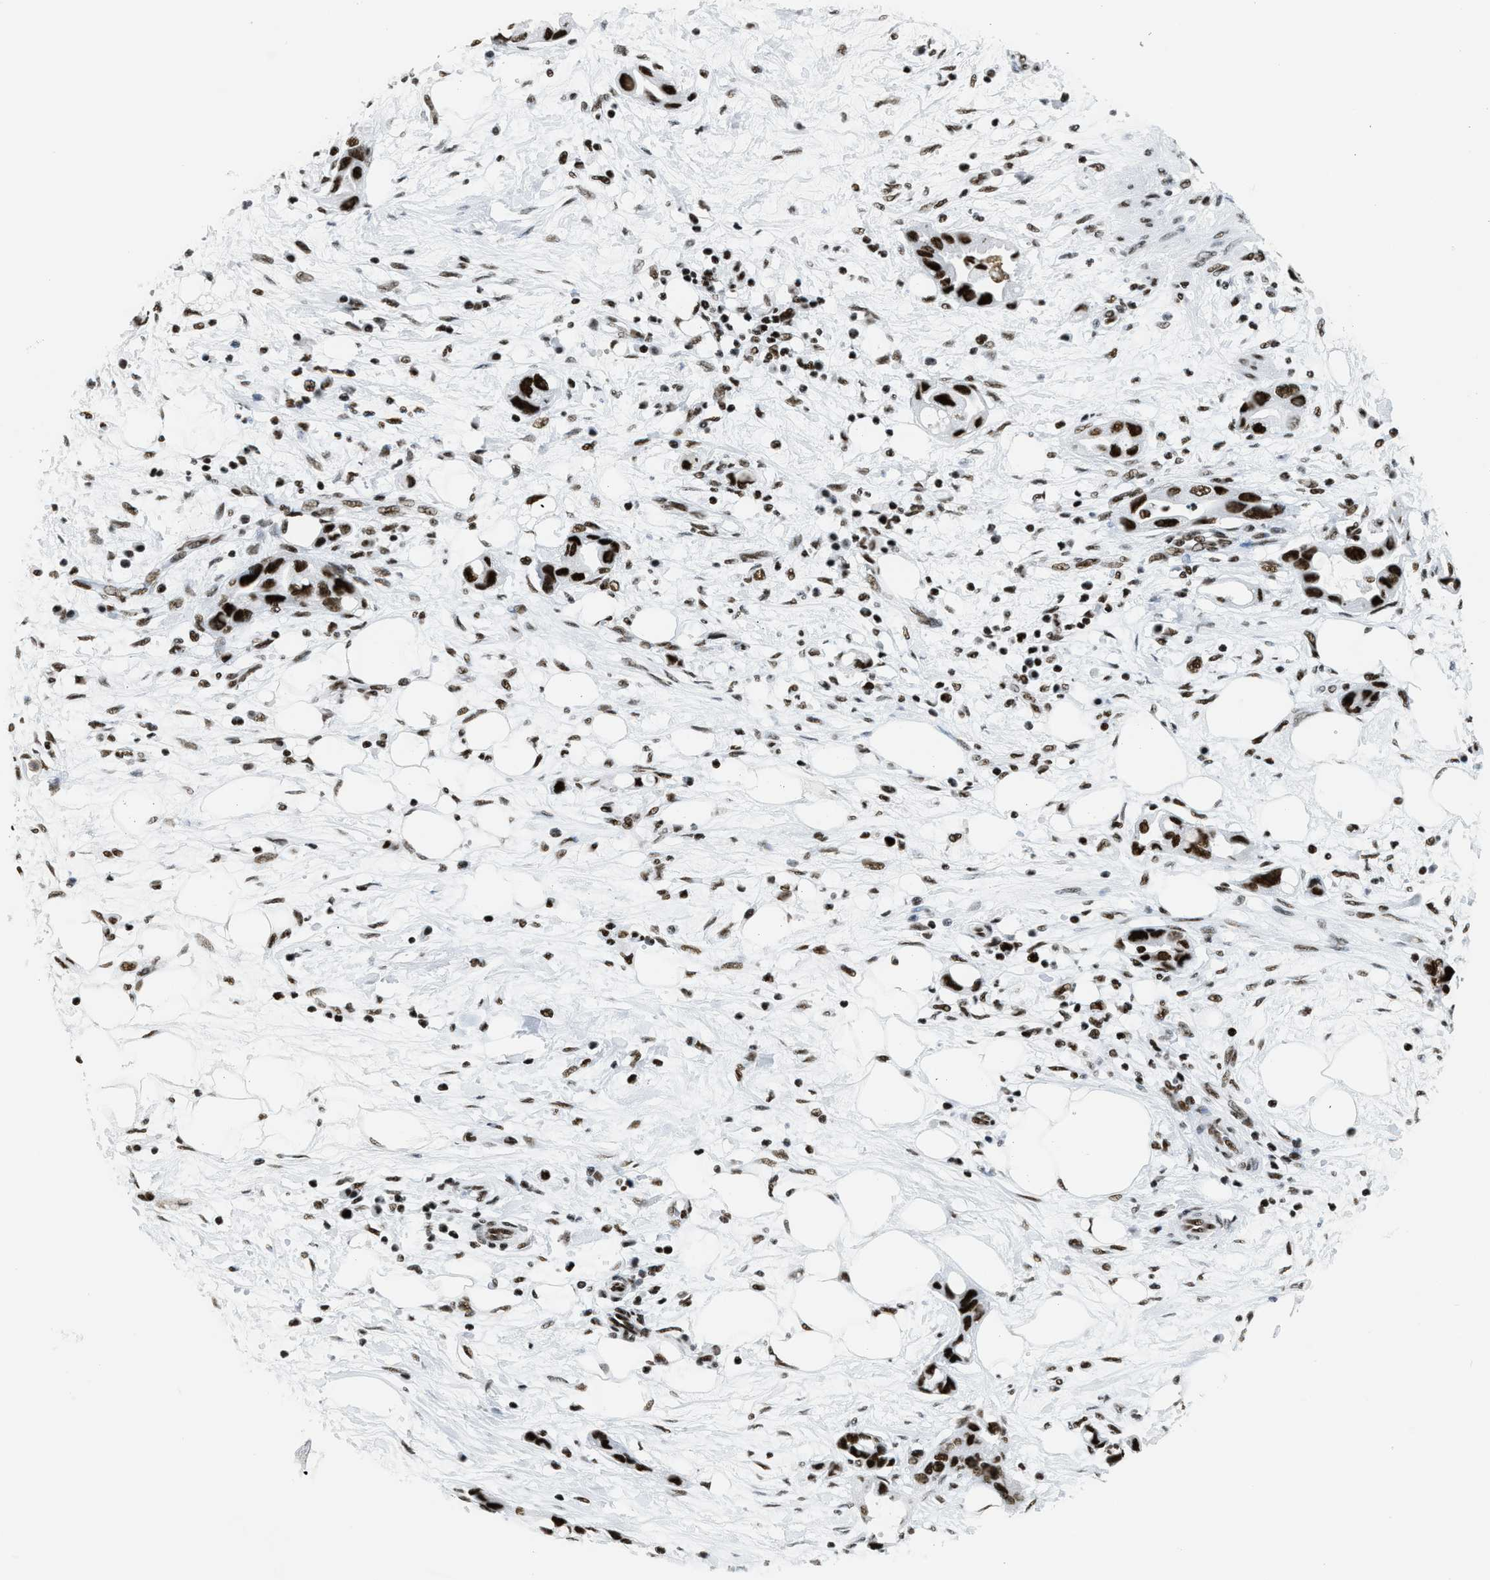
{"staining": {"intensity": "strong", "quantity": ">75%", "location": "nuclear"}, "tissue": "pancreatic cancer", "cell_type": "Tumor cells", "image_type": "cancer", "snomed": [{"axis": "morphology", "description": "Adenocarcinoma, NOS"}, {"axis": "topography", "description": "Pancreas"}], "caption": "This is a histology image of immunohistochemistry staining of adenocarcinoma (pancreatic), which shows strong positivity in the nuclear of tumor cells.", "gene": "PIF1", "patient": {"sex": "female", "age": 57}}